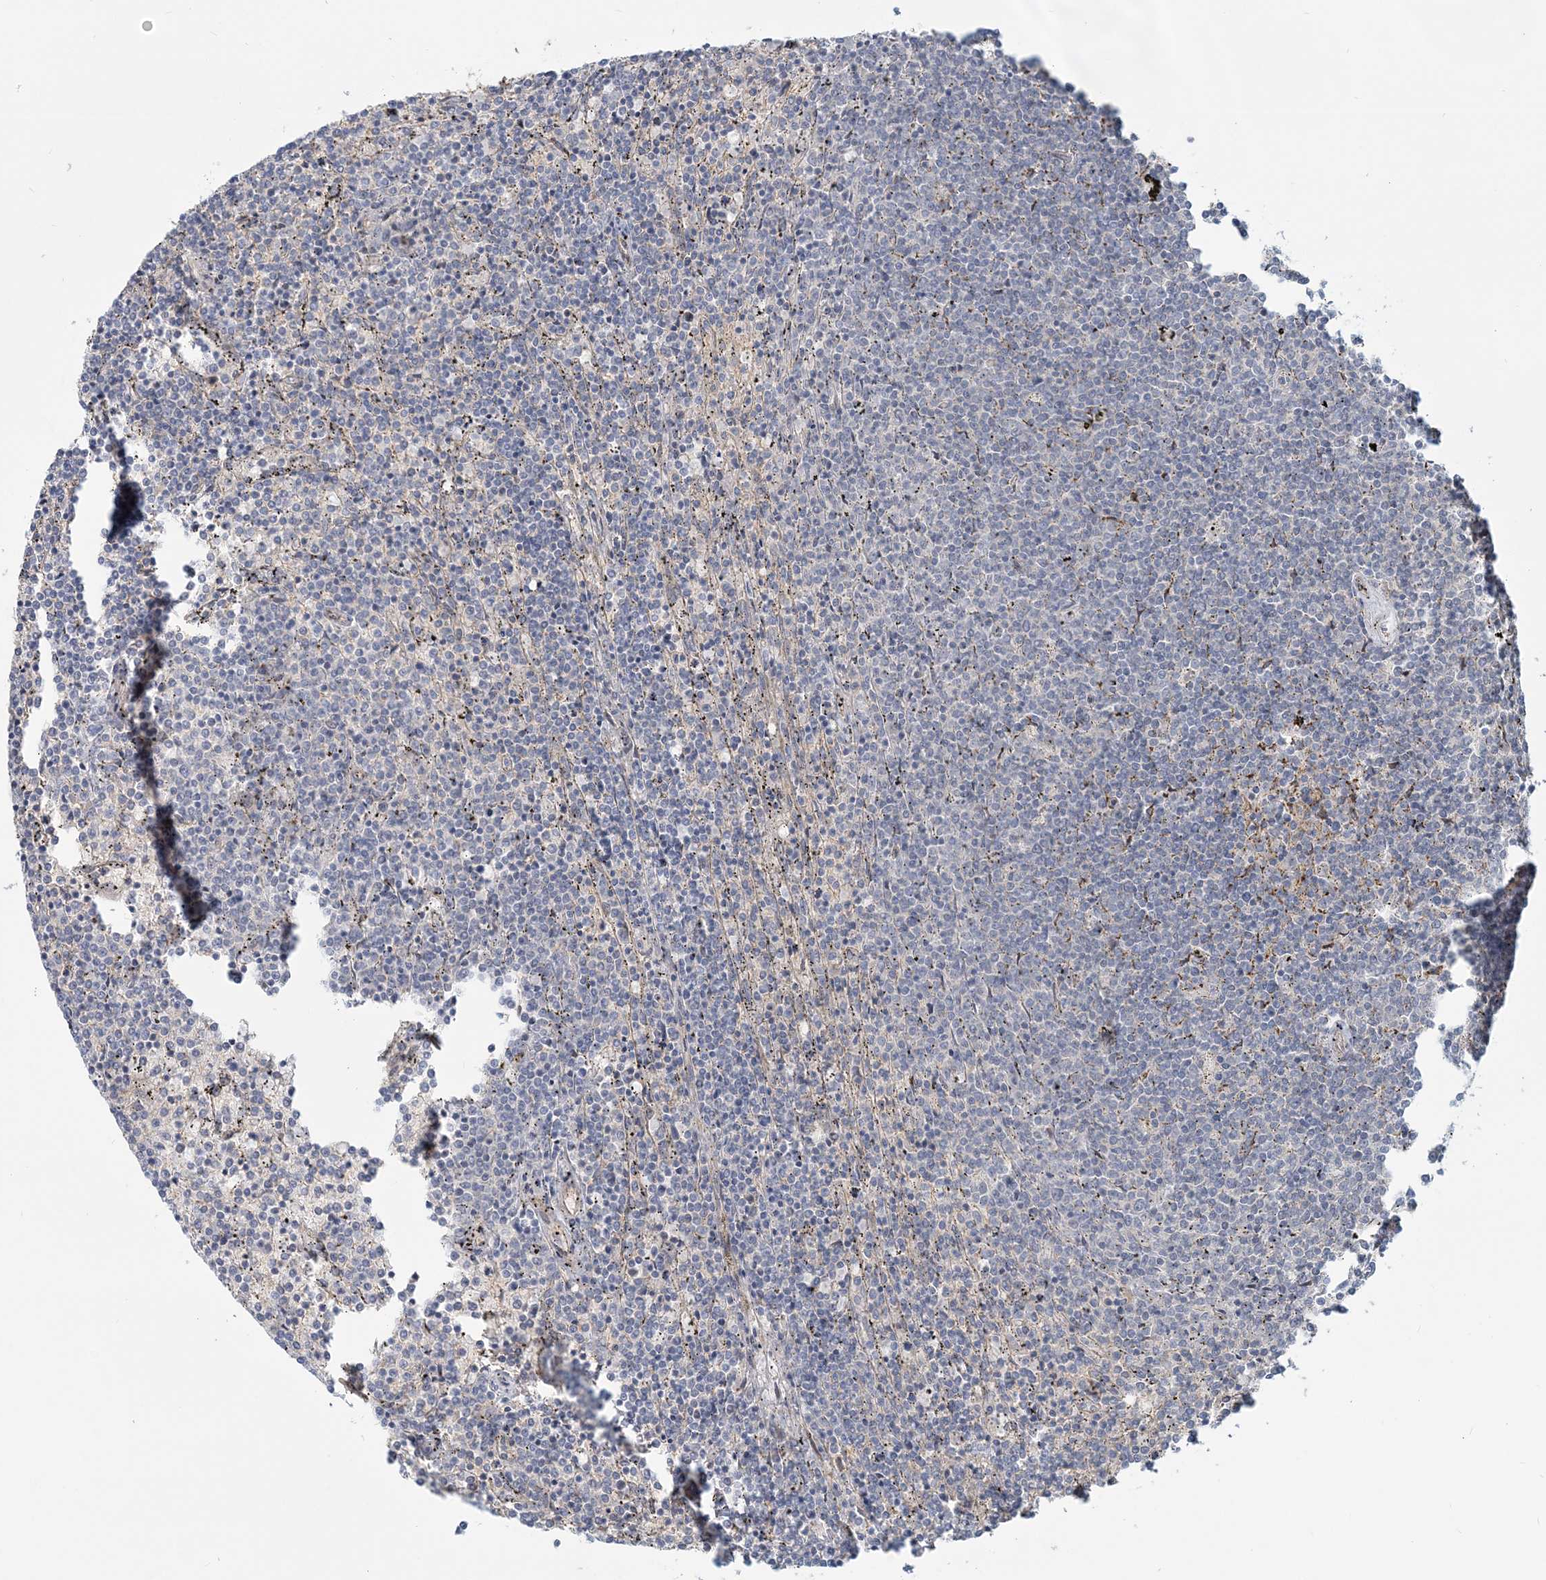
{"staining": {"intensity": "negative", "quantity": "none", "location": "none"}, "tissue": "lymphoma", "cell_type": "Tumor cells", "image_type": "cancer", "snomed": [{"axis": "morphology", "description": "Malignant lymphoma, non-Hodgkin's type, Low grade"}, {"axis": "topography", "description": "Spleen"}], "caption": "Tumor cells show no significant expression in lymphoma.", "gene": "SH3PXD2A", "patient": {"sex": "female", "age": 50}}